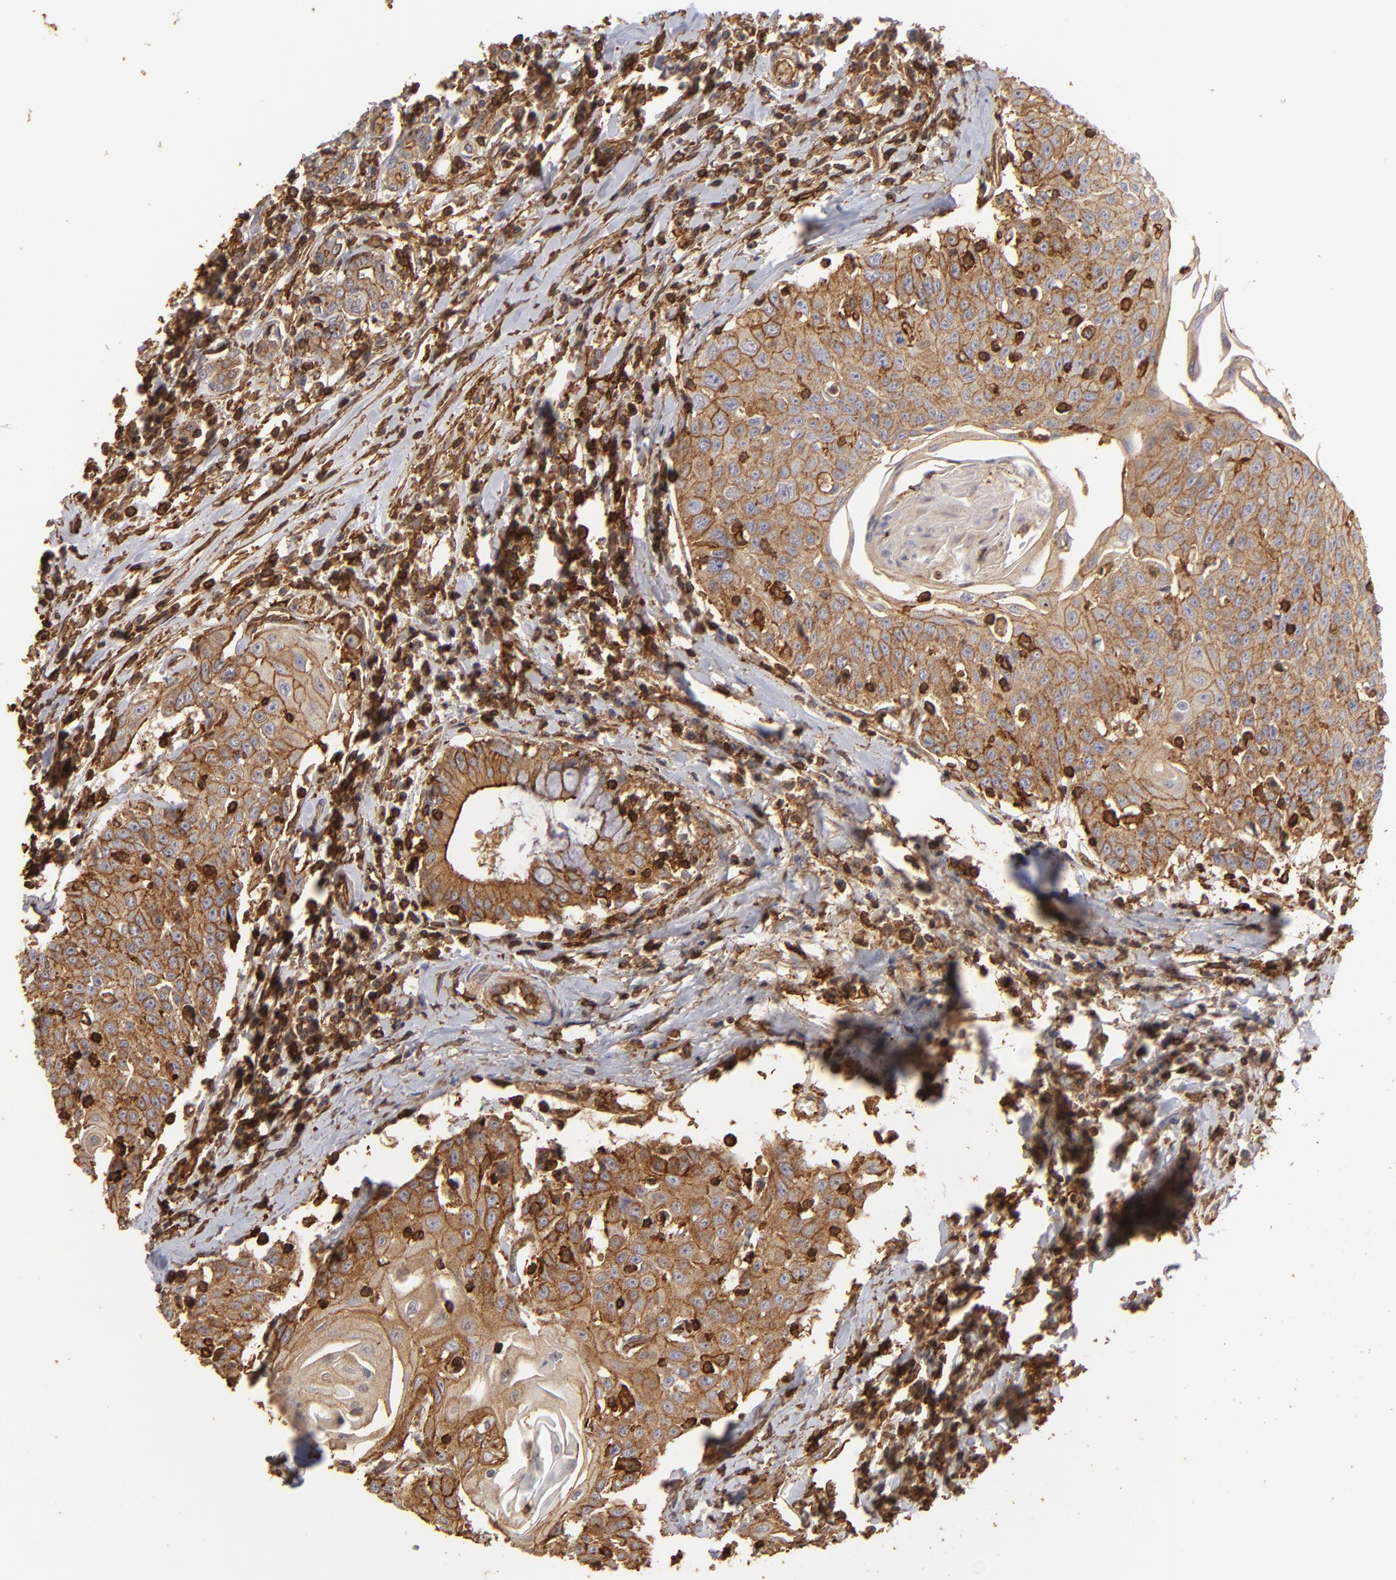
{"staining": {"intensity": "strong", "quantity": ">75%", "location": "cytoplasmic/membranous"}, "tissue": "head and neck cancer", "cell_type": "Tumor cells", "image_type": "cancer", "snomed": [{"axis": "morphology", "description": "Squamous cell carcinoma, NOS"}, {"axis": "morphology", "description": "Squamous cell carcinoma, metastatic, NOS"}, {"axis": "topography", "description": "Lymph node"}, {"axis": "topography", "description": "Salivary gland"}, {"axis": "topography", "description": "Head-Neck"}], "caption": "Protein staining of head and neck metastatic squamous cell carcinoma tissue displays strong cytoplasmic/membranous expression in approximately >75% of tumor cells. (DAB IHC, brown staining for protein, blue staining for nuclei).", "gene": "ACTB", "patient": {"sex": "female", "age": 74}}